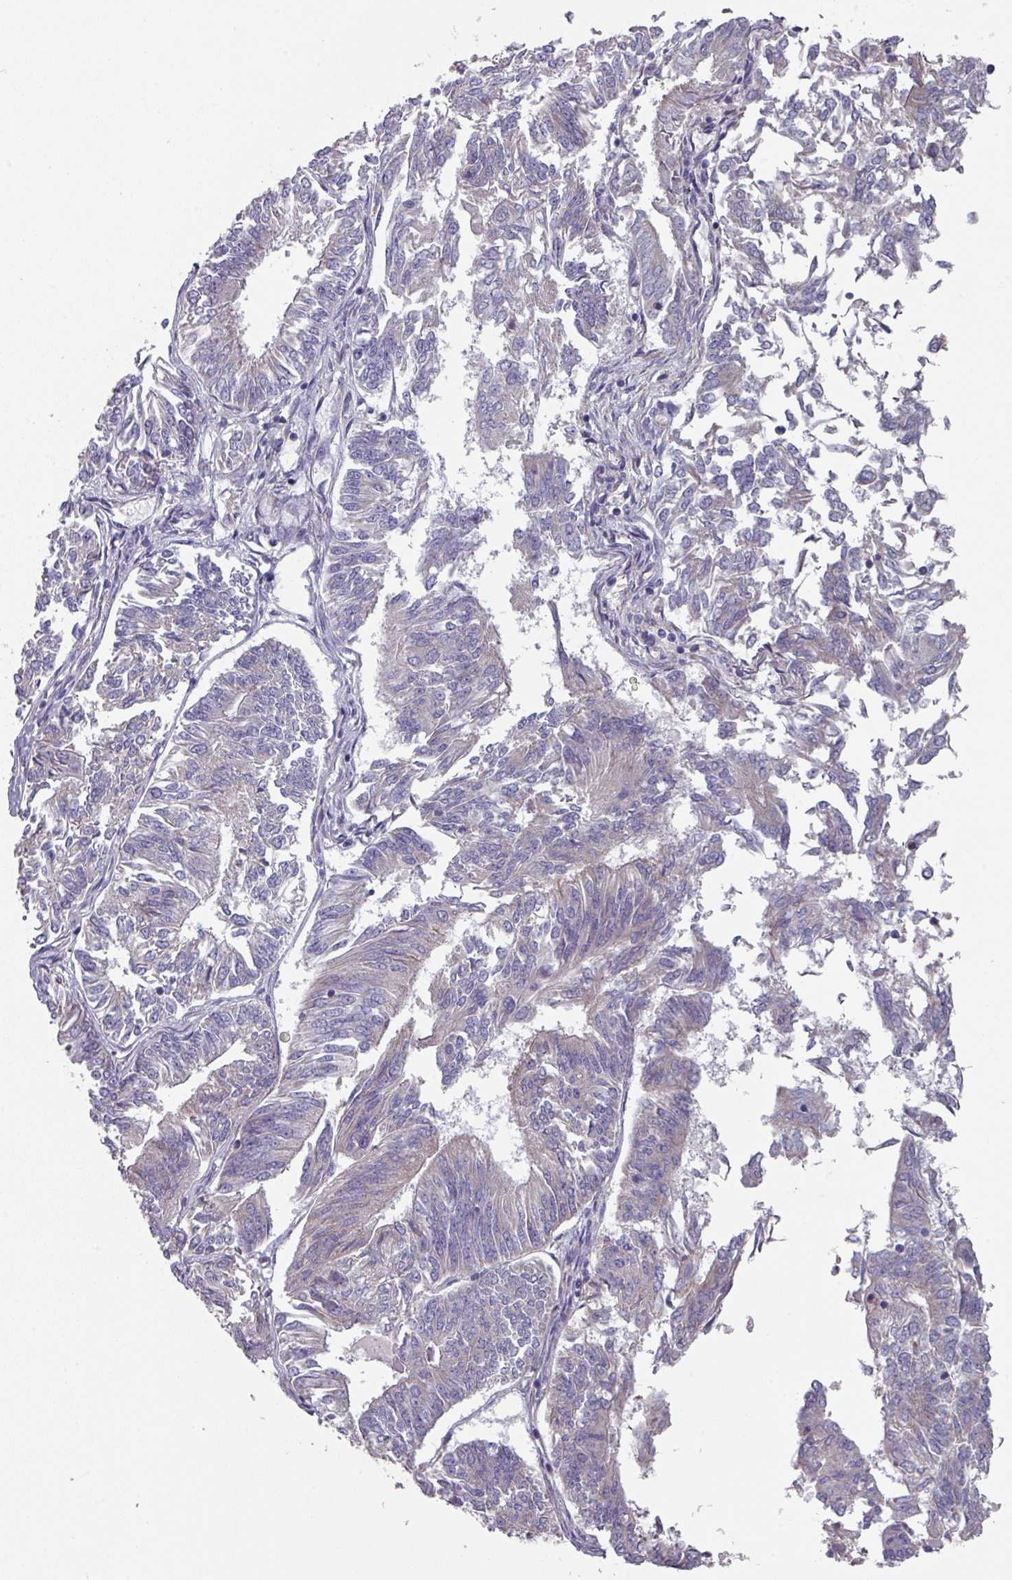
{"staining": {"intensity": "negative", "quantity": "none", "location": "none"}, "tissue": "endometrial cancer", "cell_type": "Tumor cells", "image_type": "cancer", "snomed": [{"axis": "morphology", "description": "Adenocarcinoma, NOS"}, {"axis": "topography", "description": "Endometrium"}], "caption": "IHC histopathology image of neoplastic tissue: human endometrial cancer (adenocarcinoma) stained with DAB displays no significant protein expression in tumor cells.", "gene": "PRAMEF8", "patient": {"sex": "female", "age": 58}}